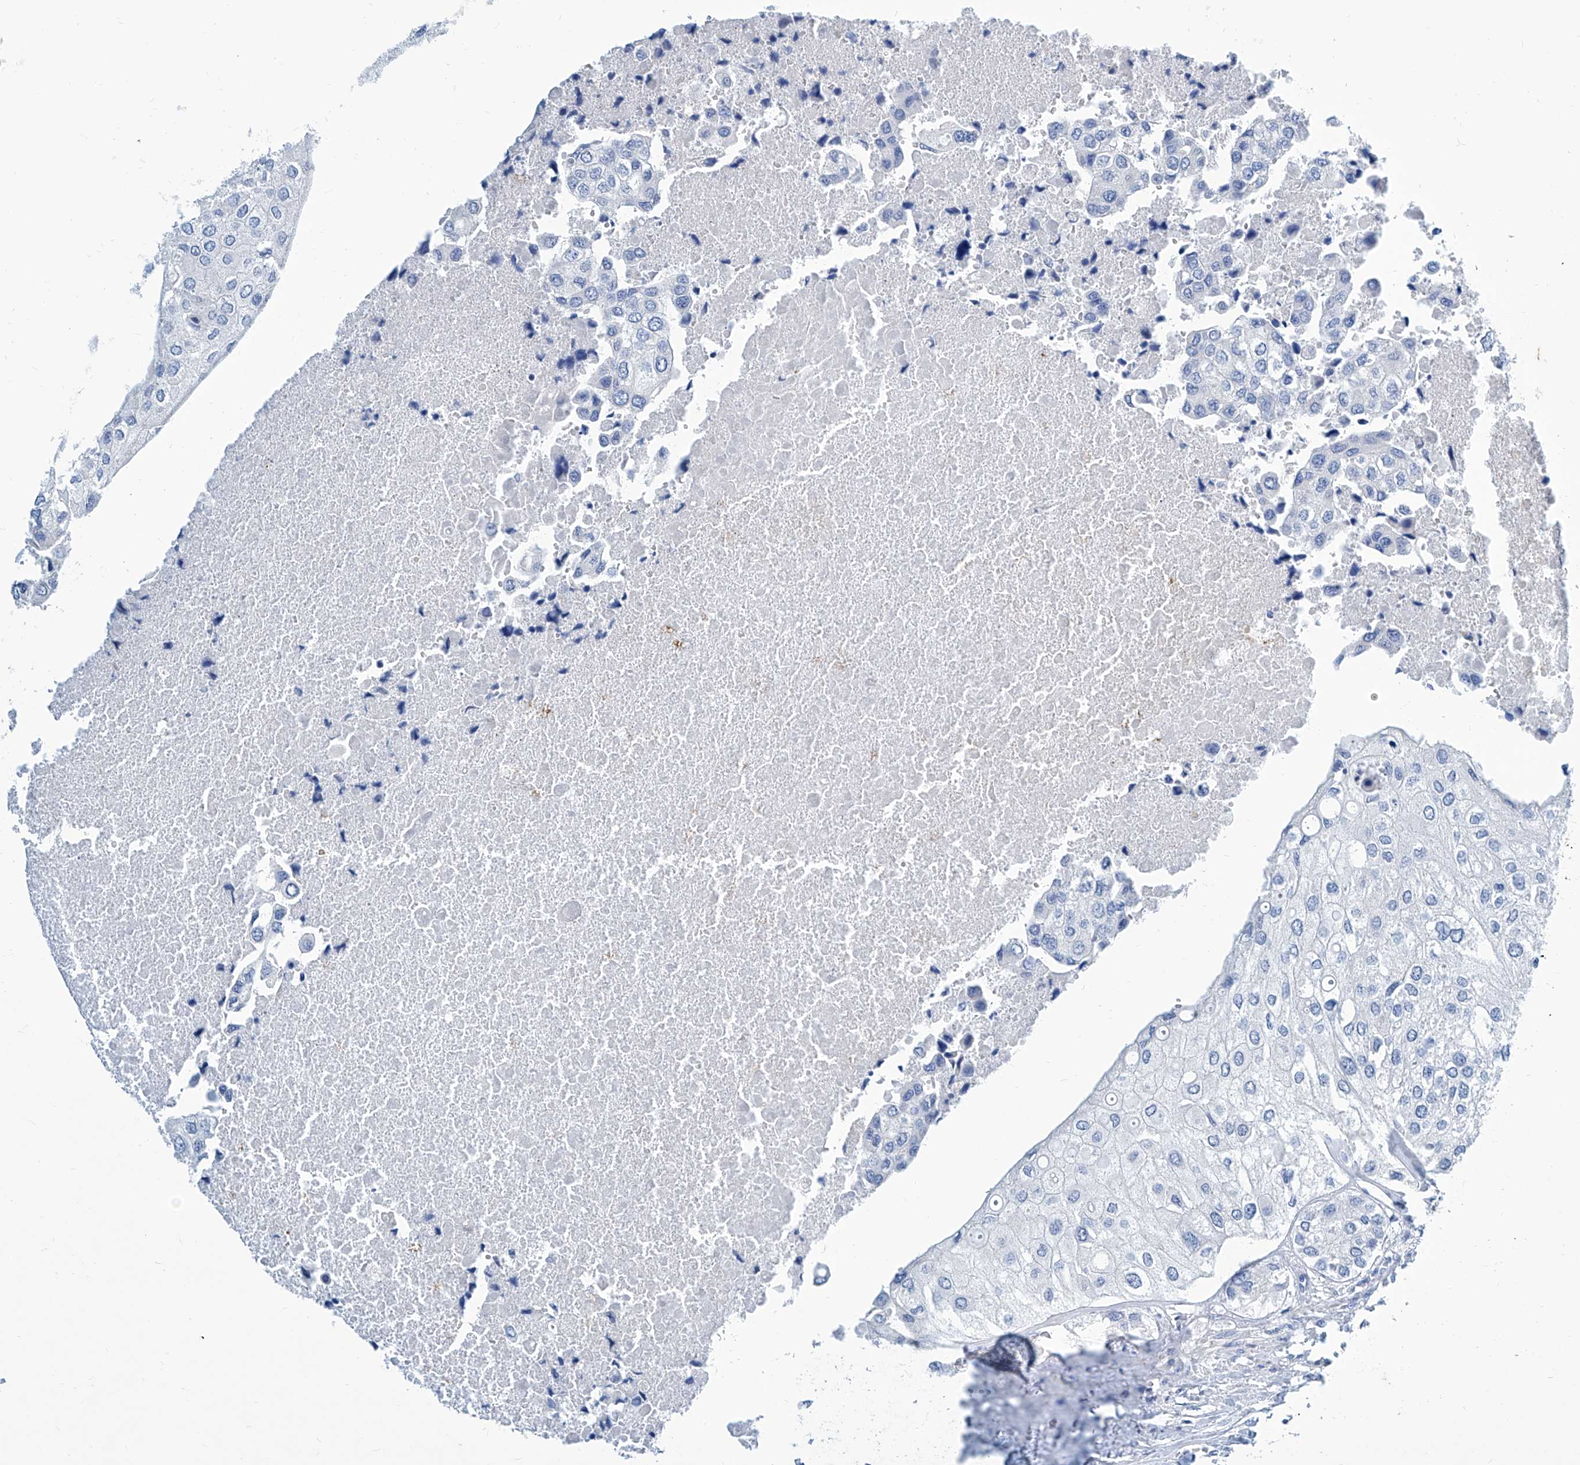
{"staining": {"intensity": "negative", "quantity": "none", "location": "none"}, "tissue": "urothelial cancer", "cell_type": "Tumor cells", "image_type": "cancer", "snomed": [{"axis": "morphology", "description": "Urothelial carcinoma, High grade"}, {"axis": "topography", "description": "Urinary bladder"}], "caption": "An image of human urothelial cancer is negative for staining in tumor cells.", "gene": "ZNF519", "patient": {"sex": "male", "age": 64}}